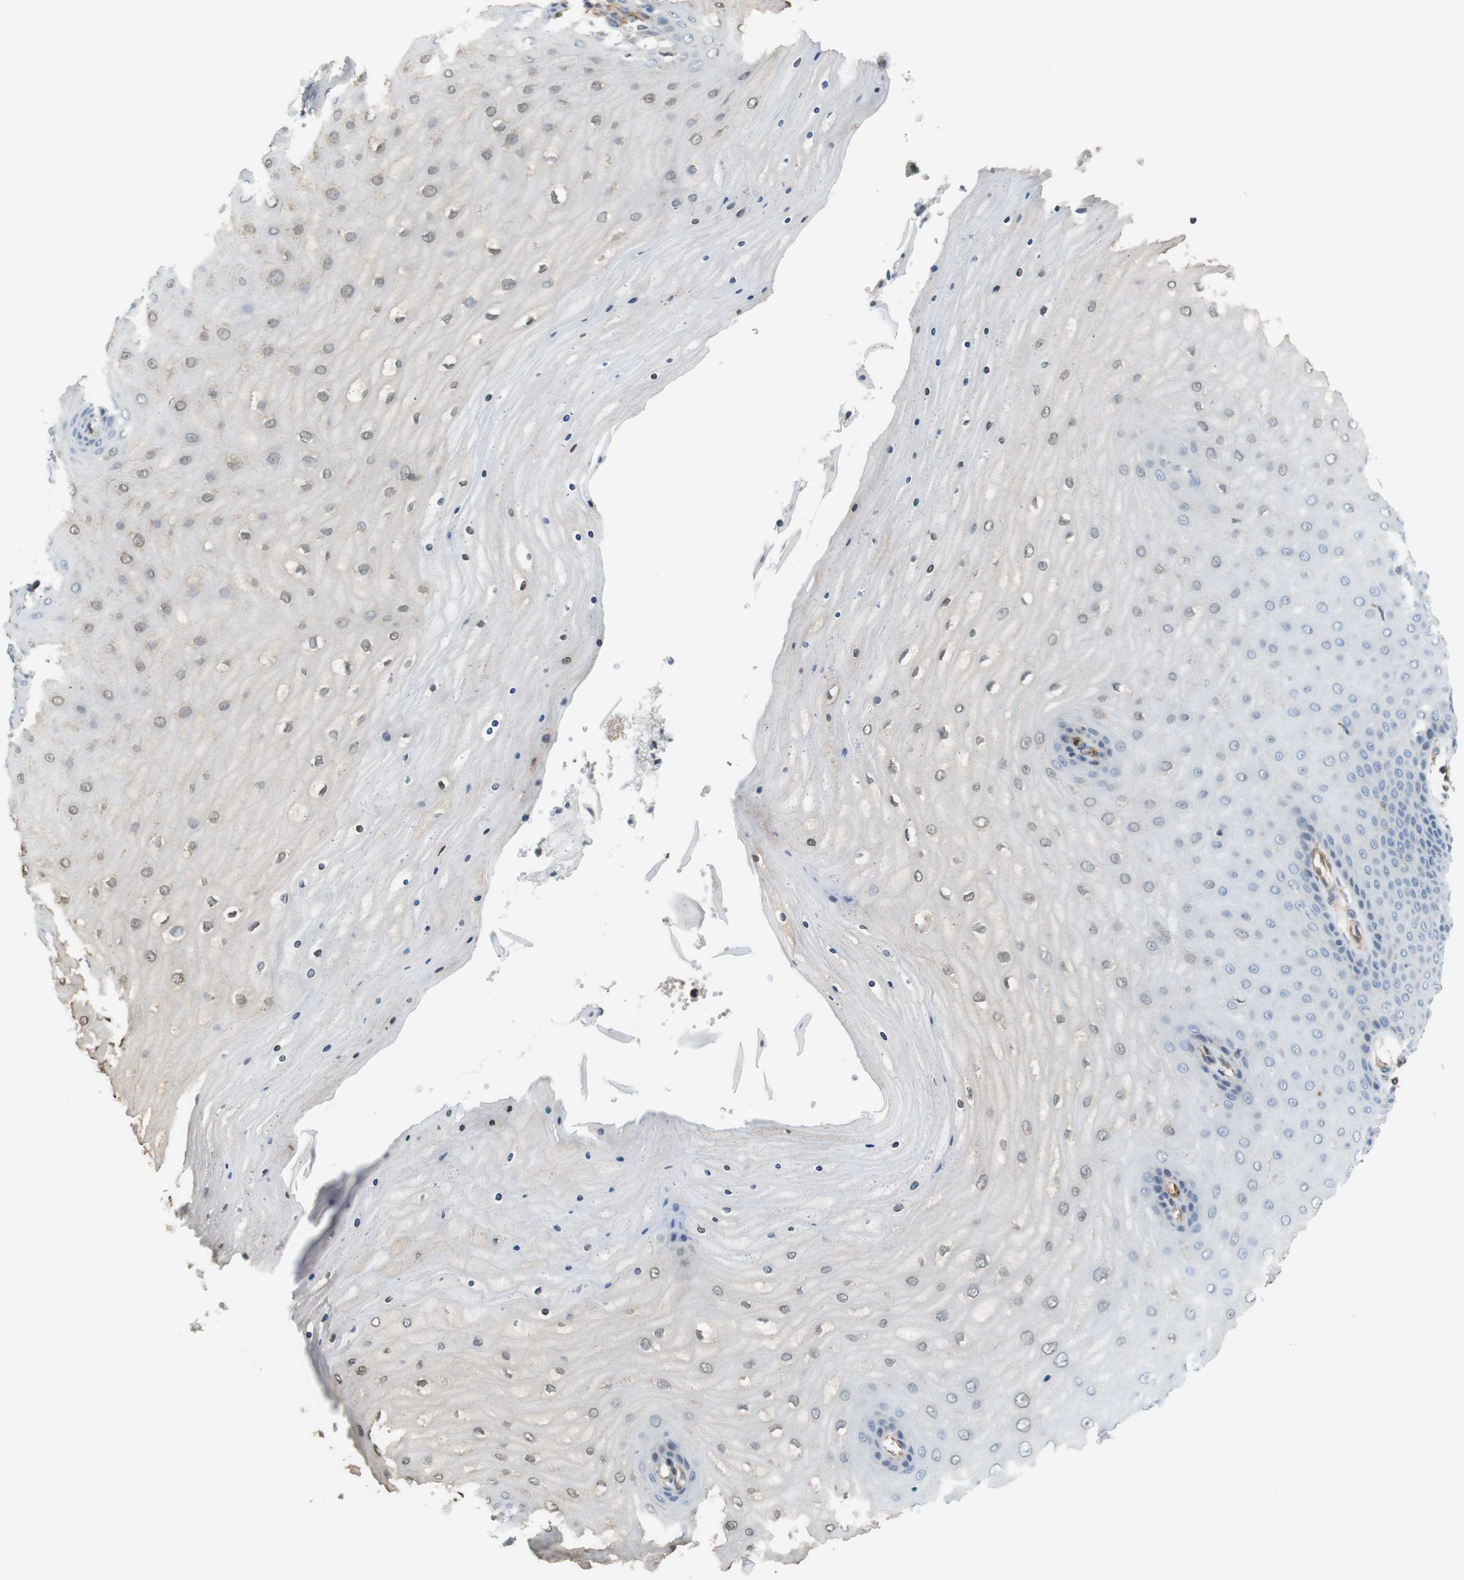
{"staining": {"intensity": "negative", "quantity": "none", "location": "none"}, "tissue": "cervix", "cell_type": "Glandular cells", "image_type": "normal", "snomed": [{"axis": "morphology", "description": "Normal tissue, NOS"}, {"axis": "topography", "description": "Cervix"}], "caption": "This is an immunohistochemistry photomicrograph of unremarkable cervix. There is no staining in glandular cells.", "gene": "PCDH10", "patient": {"sex": "female", "age": 55}}